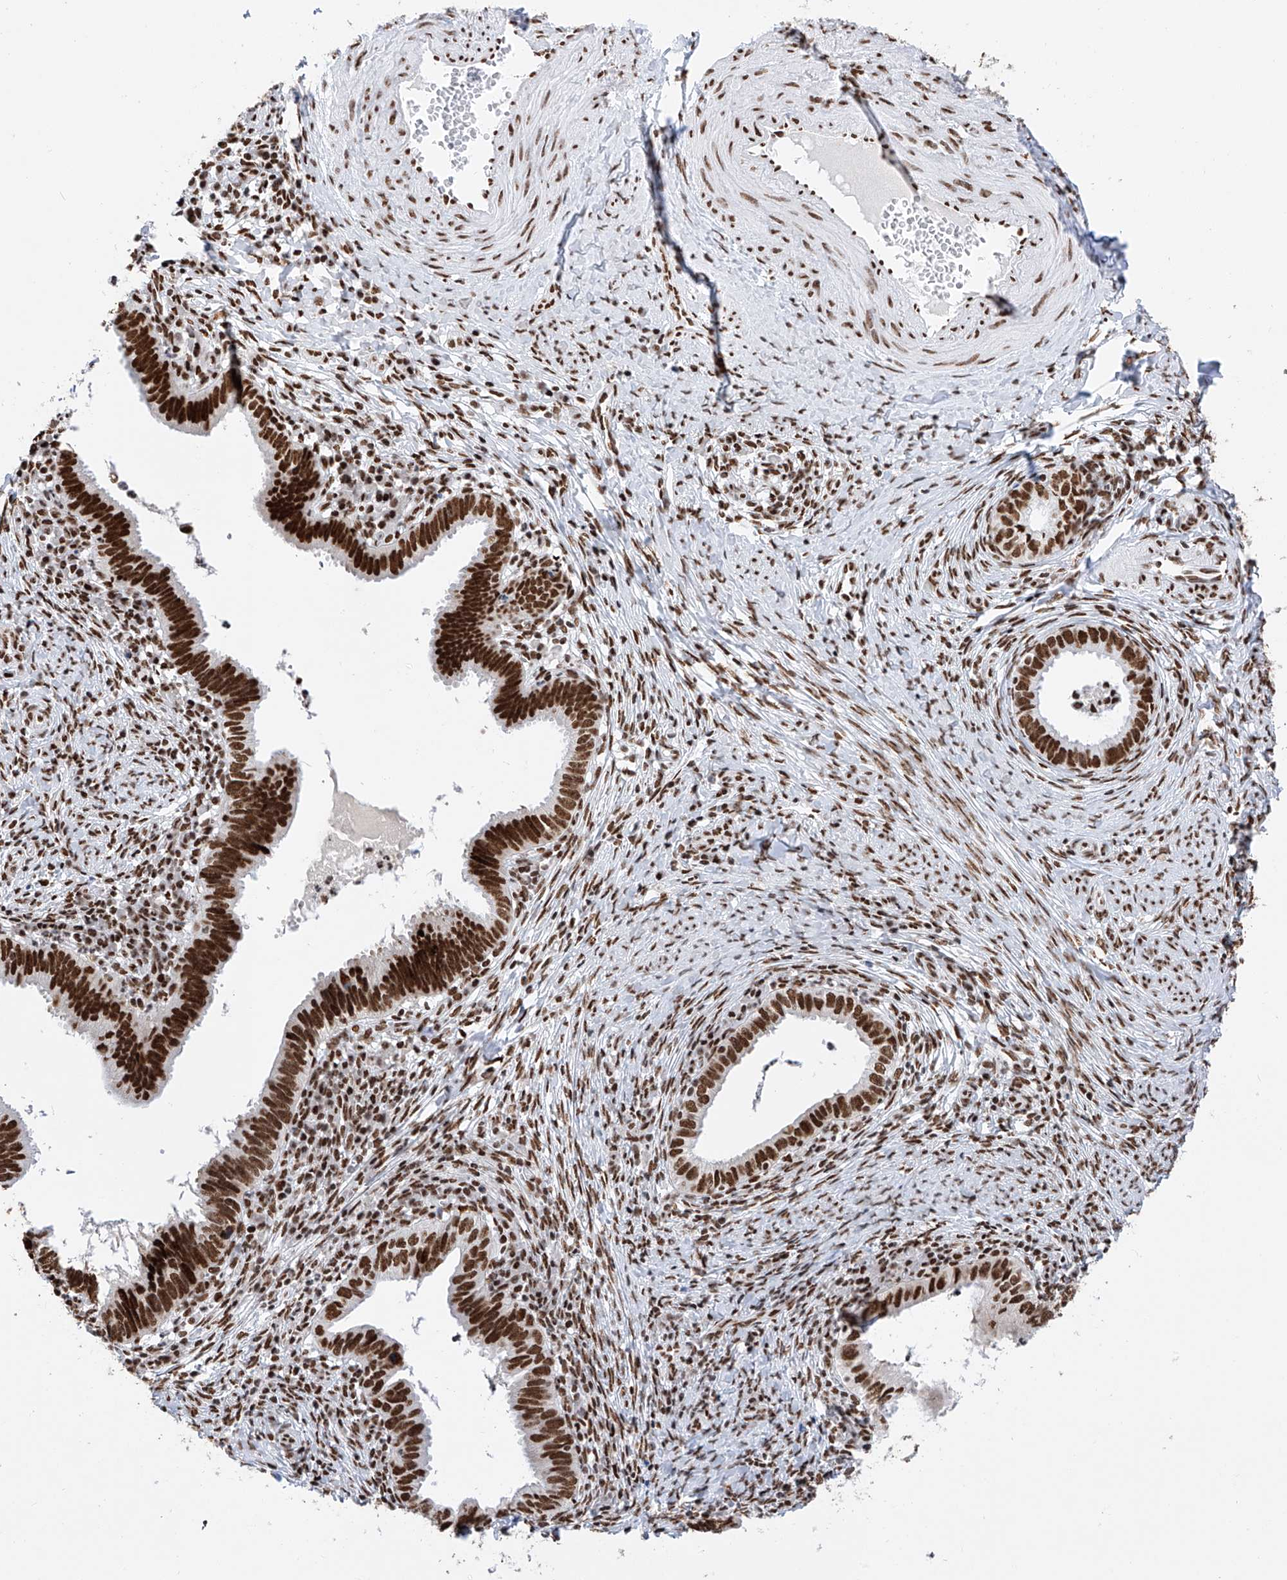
{"staining": {"intensity": "strong", "quantity": ">75%", "location": "nuclear"}, "tissue": "cervical cancer", "cell_type": "Tumor cells", "image_type": "cancer", "snomed": [{"axis": "morphology", "description": "Adenocarcinoma, NOS"}, {"axis": "topography", "description": "Cervix"}], "caption": "Cervical cancer (adenocarcinoma) stained with immunohistochemistry (IHC) demonstrates strong nuclear staining in about >75% of tumor cells. Ihc stains the protein in brown and the nuclei are stained blue.", "gene": "SRSF6", "patient": {"sex": "female", "age": 36}}